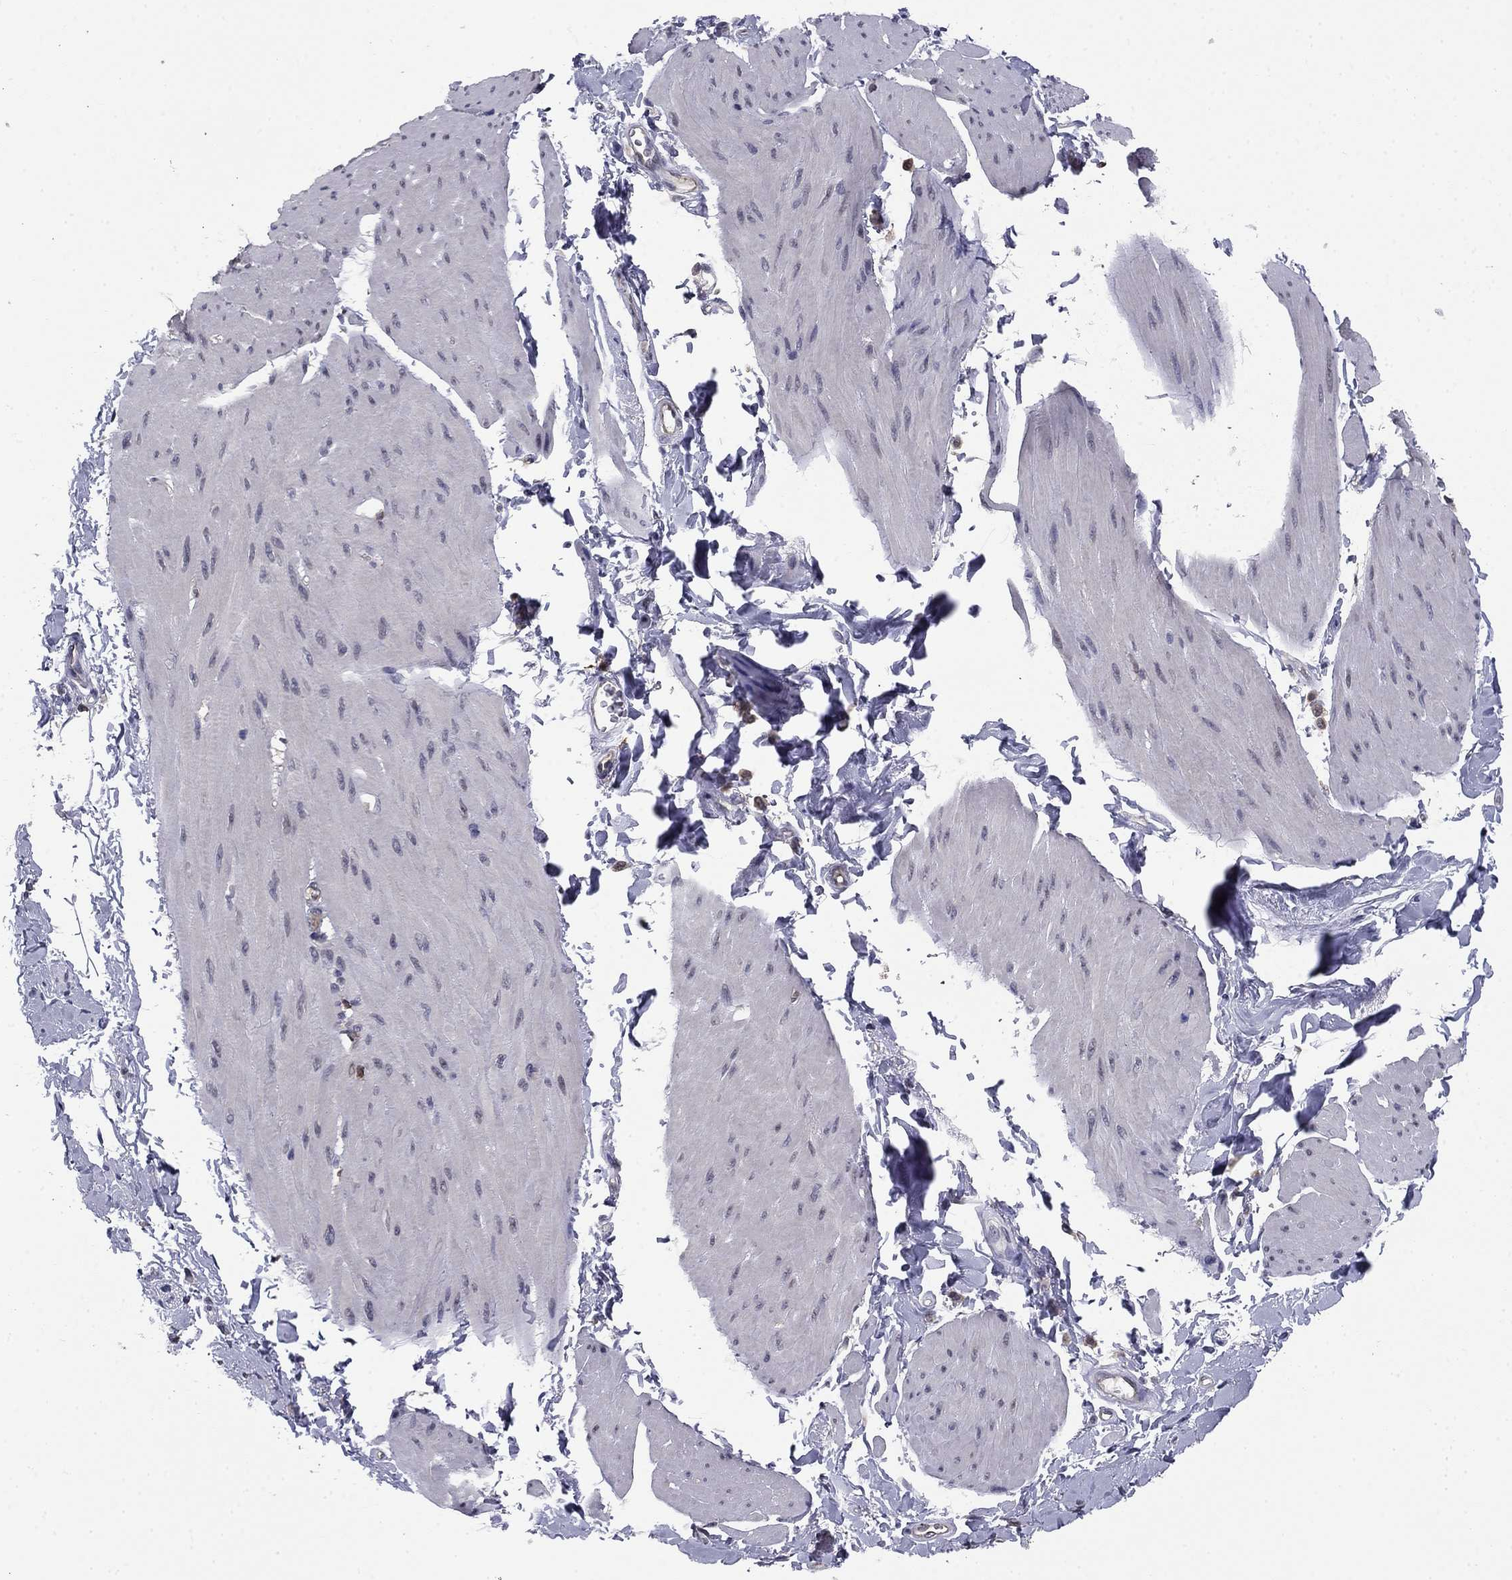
{"staining": {"intensity": "negative", "quantity": "none", "location": "none"}, "tissue": "smooth muscle", "cell_type": "Smooth muscle cells", "image_type": "normal", "snomed": [{"axis": "morphology", "description": "Normal tissue, NOS"}, {"axis": "topography", "description": "Adipose tissue"}, {"axis": "topography", "description": "Smooth muscle"}, {"axis": "topography", "description": "Peripheral nerve tissue"}], "caption": "A histopathology image of human smooth muscle is negative for staining in smooth muscle cells. (Brightfield microscopy of DAB IHC at high magnification).", "gene": "PLCB2", "patient": {"sex": "male", "age": 83}}